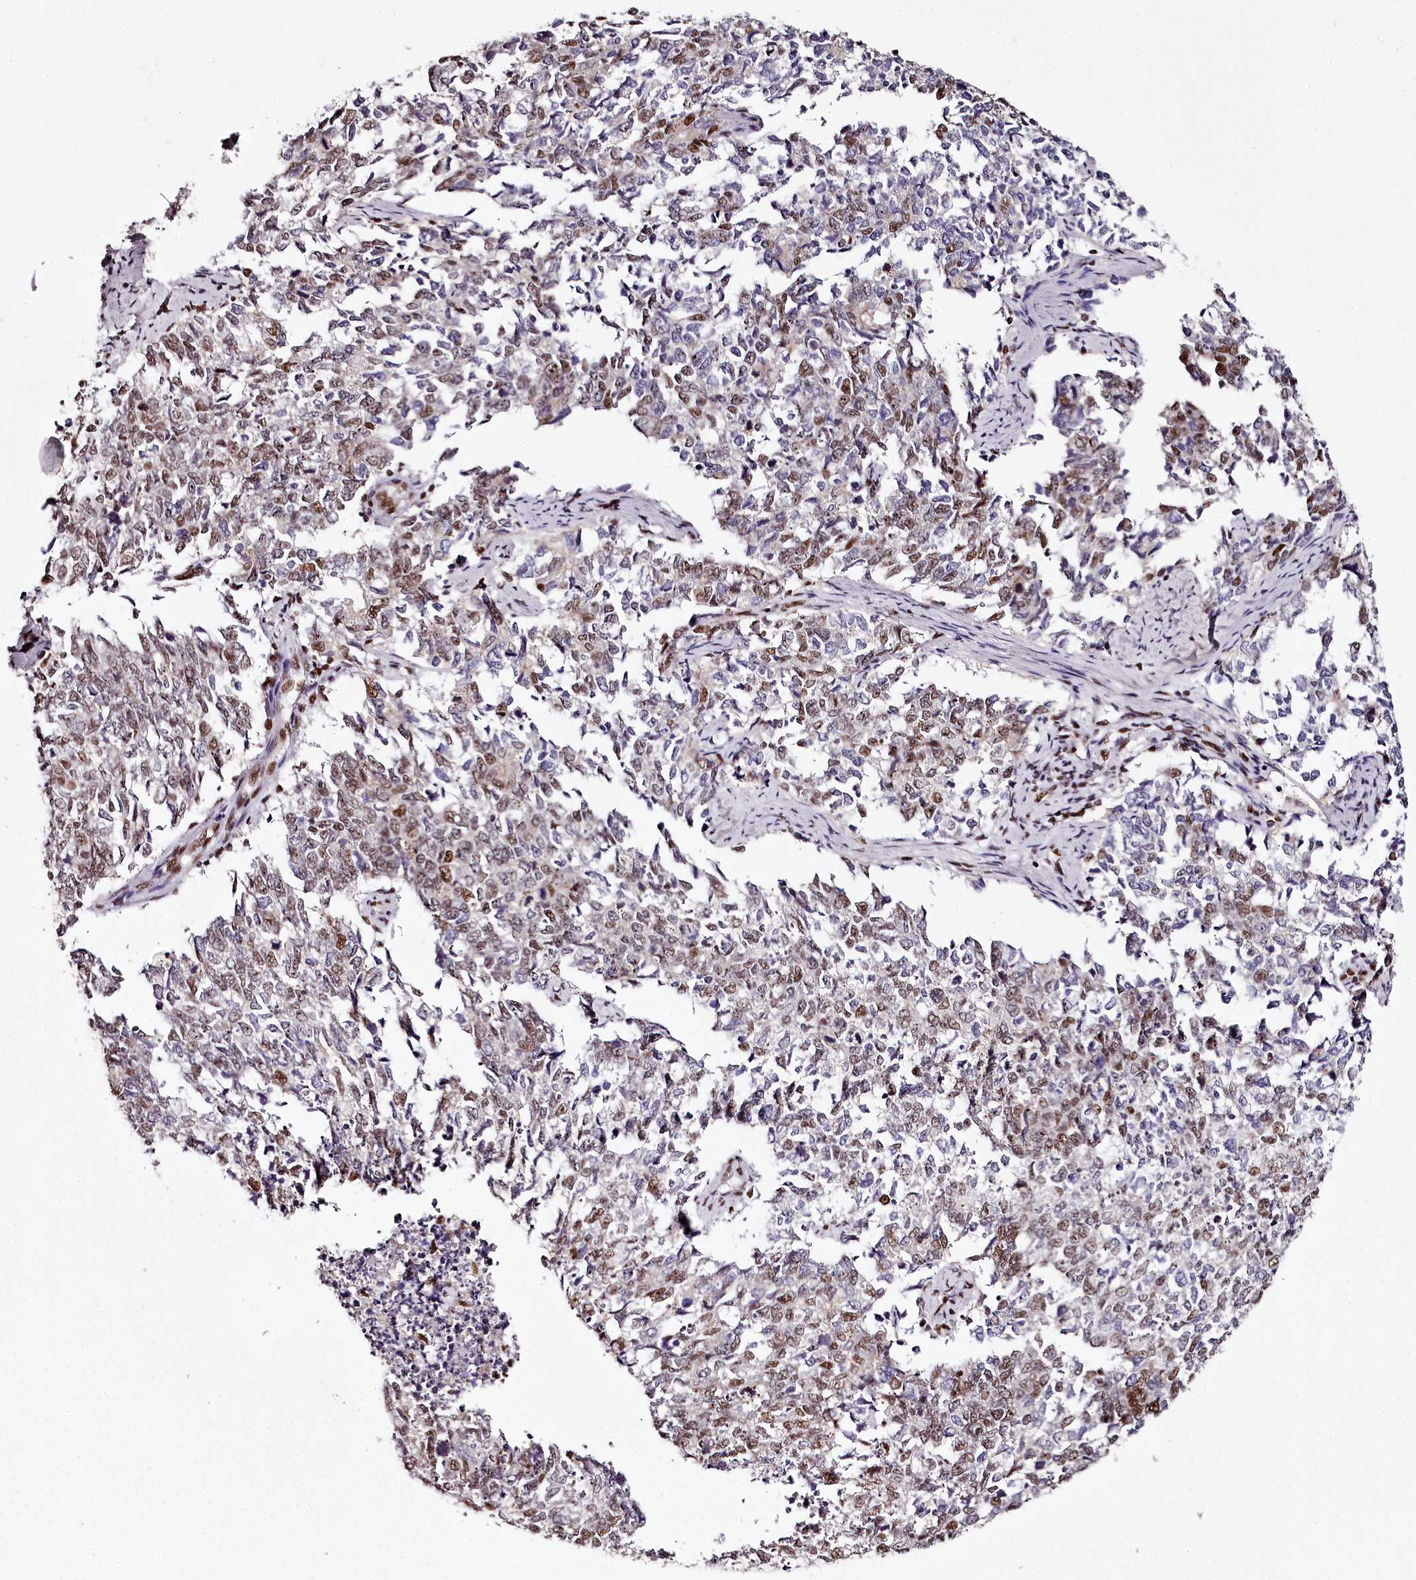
{"staining": {"intensity": "moderate", "quantity": "25%-75%", "location": "nuclear"}, "tissue": "cervical cancer", "cell_type": "Tumor cells", "image_type": "cancer", "snomed": [{"axis": "morphology", "description": "Squamous cell carcinoma, NOS"}, {"axis": "topography", "description": "Cervix"}], "caption": "Tumor cells demonstrate moderate nuclear staining in about 25%-75% of cells in cervical squamous cell carcinoma.", "gene": "PSPC1", "patient": {"sex": "female", "age": 63}}